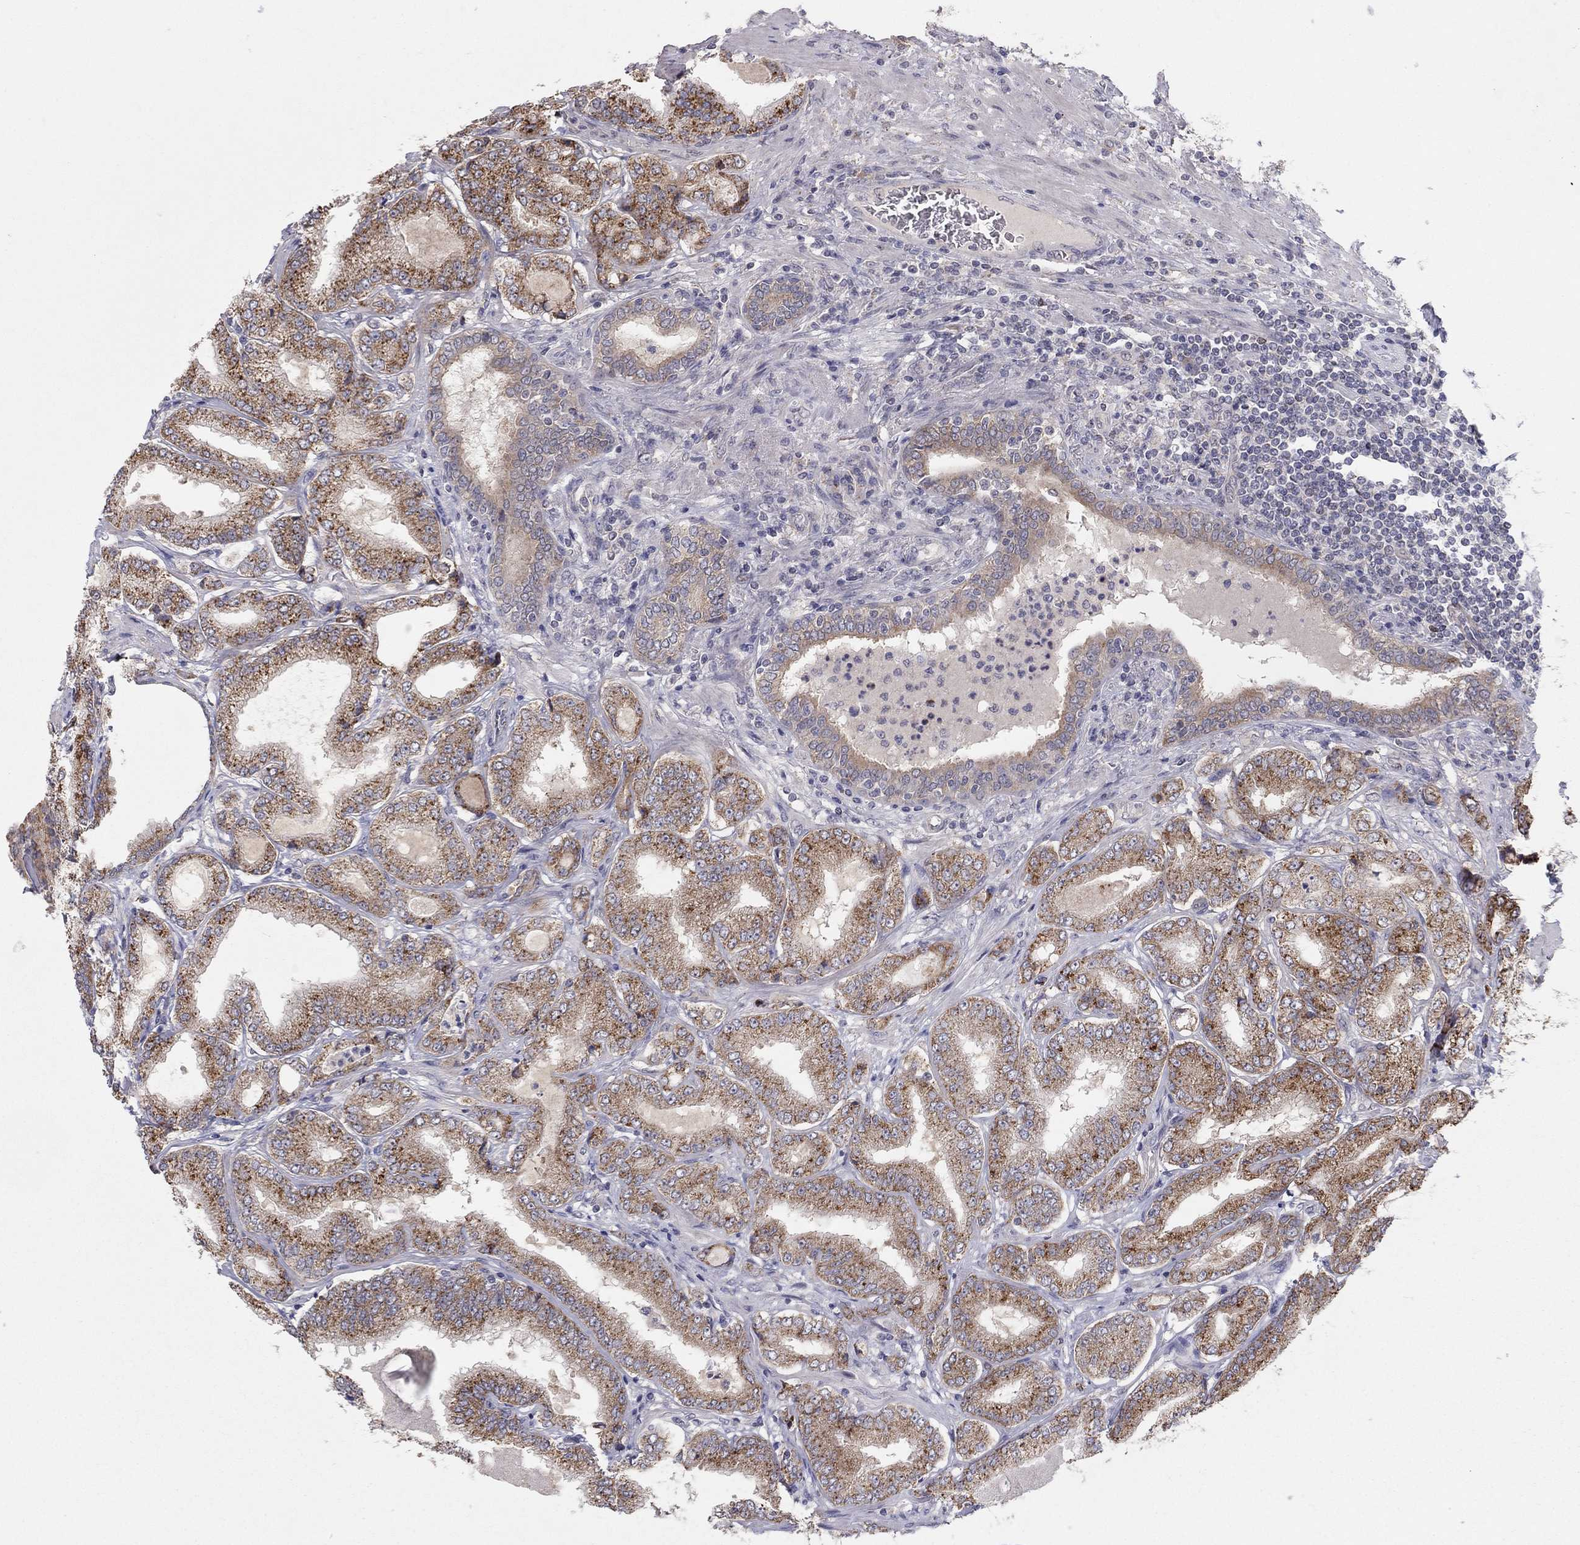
{"staining": {"intensity": "strong", "quantity": ">75%", "location": "cytoplasmic/membranous"}, "tissue": "prostate cancer", "cell_type": "Tumor cells", "image_type": "cancer", "snomed": [{"axis": "morphology", "description": "Adenocarcinoma, NOS"}, {"axis": "topography", "description": "Prostate"}], "caption": "Brown immunohistochemical staining in human prostate adenocarcinoma reveals strong cytoplasmic/membranous expression in approximately >75% of tumor cells.", "gene": "CRACDL", "patient": {"sex": "male", "age": 65}}